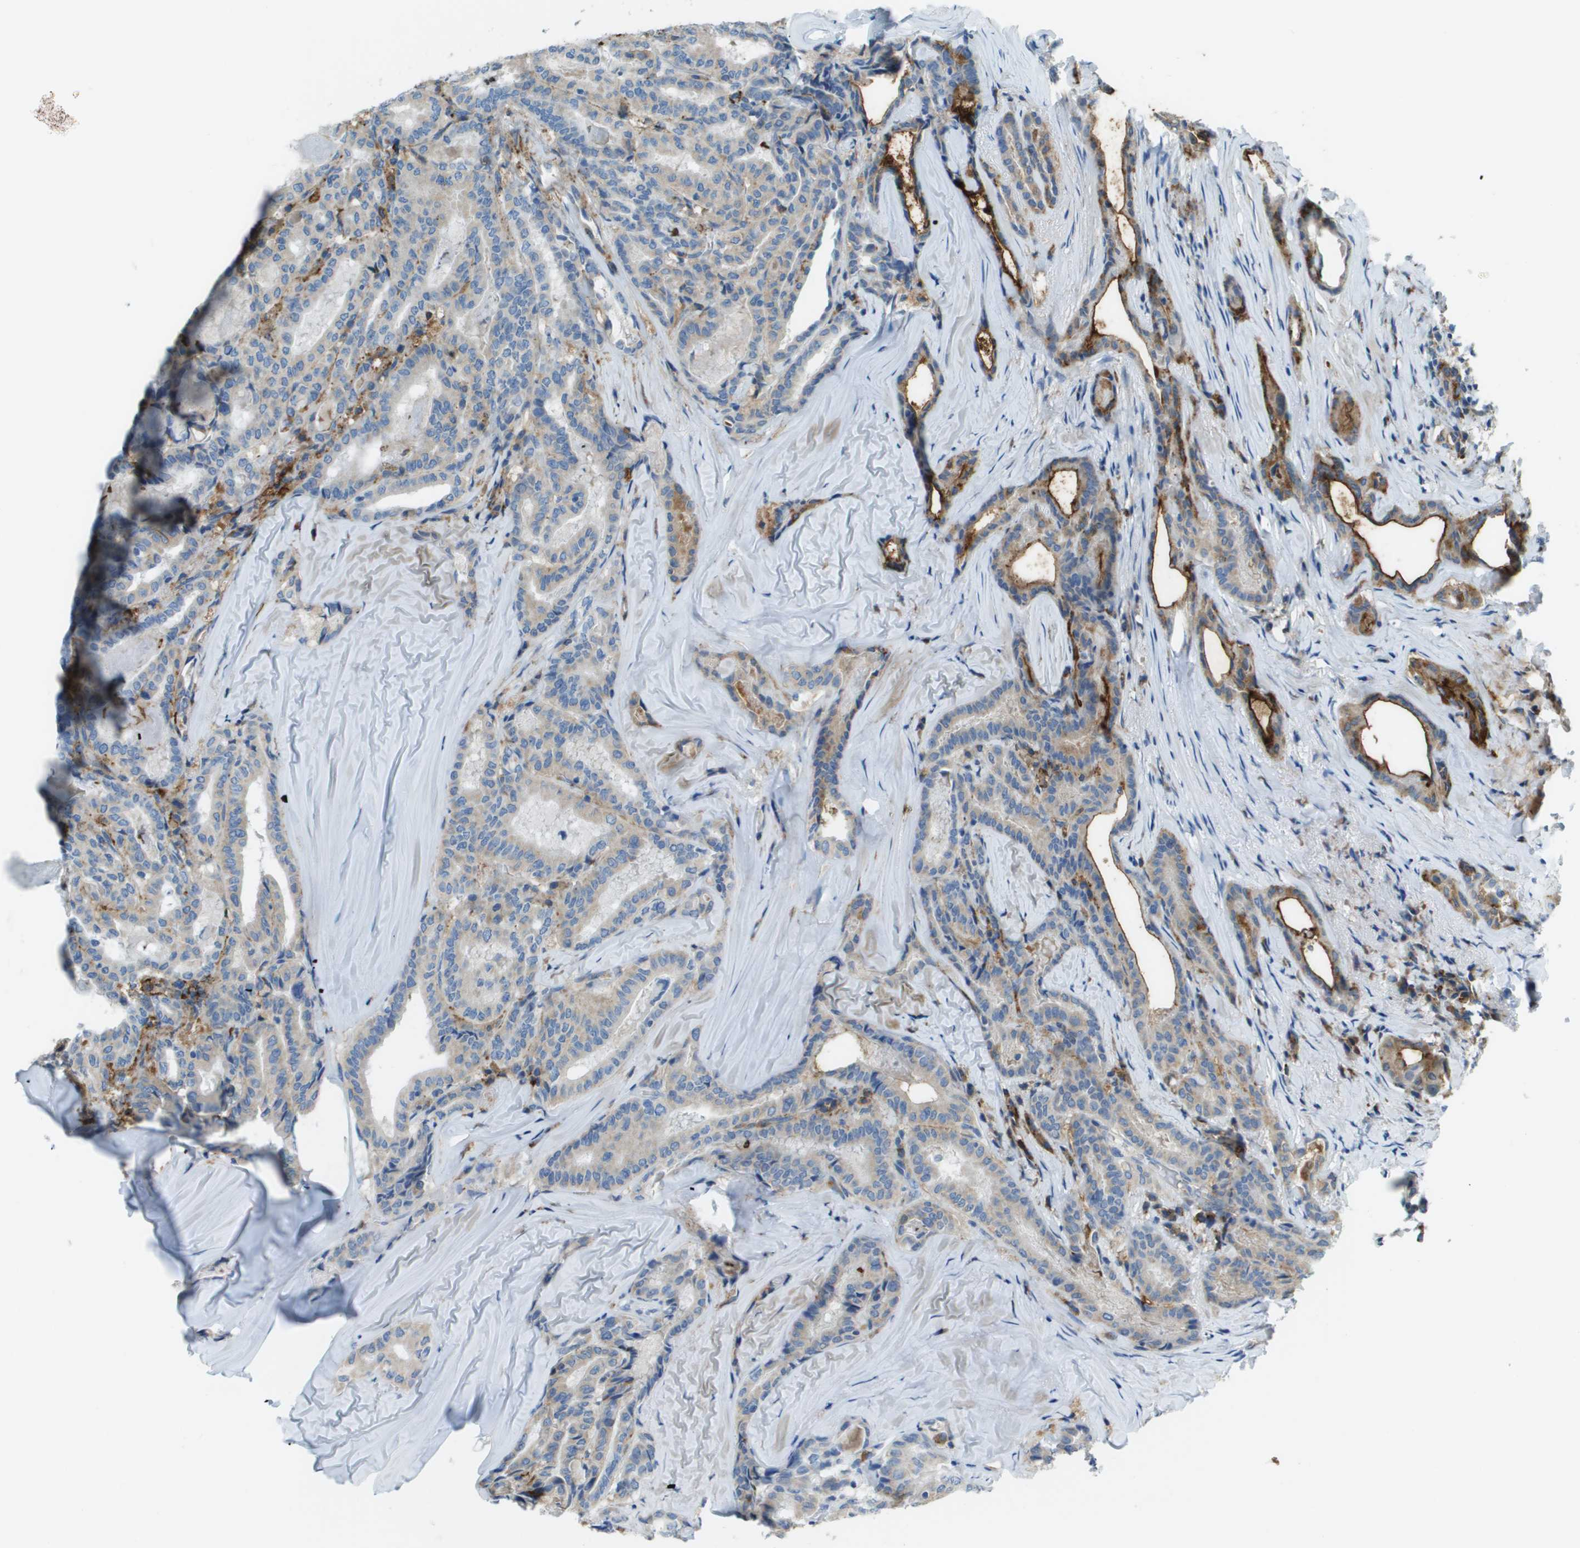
{"staining": {"intensity": "weak", "quantity": "<25%", "location": "cytoplasmic/membranous"}, "tissue": "thyroid cancer", "cell_type": "Tumor cells", "image_type": "cancer", "snomed": [{"axis": "morphology", "description": "Papillary adenocarcinoma, NOS"}, {"axis": "topography", "description": "Thyroid gland"}], "caption": "Tumor cells are negative for protein expression in human thyroid papillary adenocarcinoma.", "gene": "SDC1", "patient": {"sex": "female", "age": 42}}